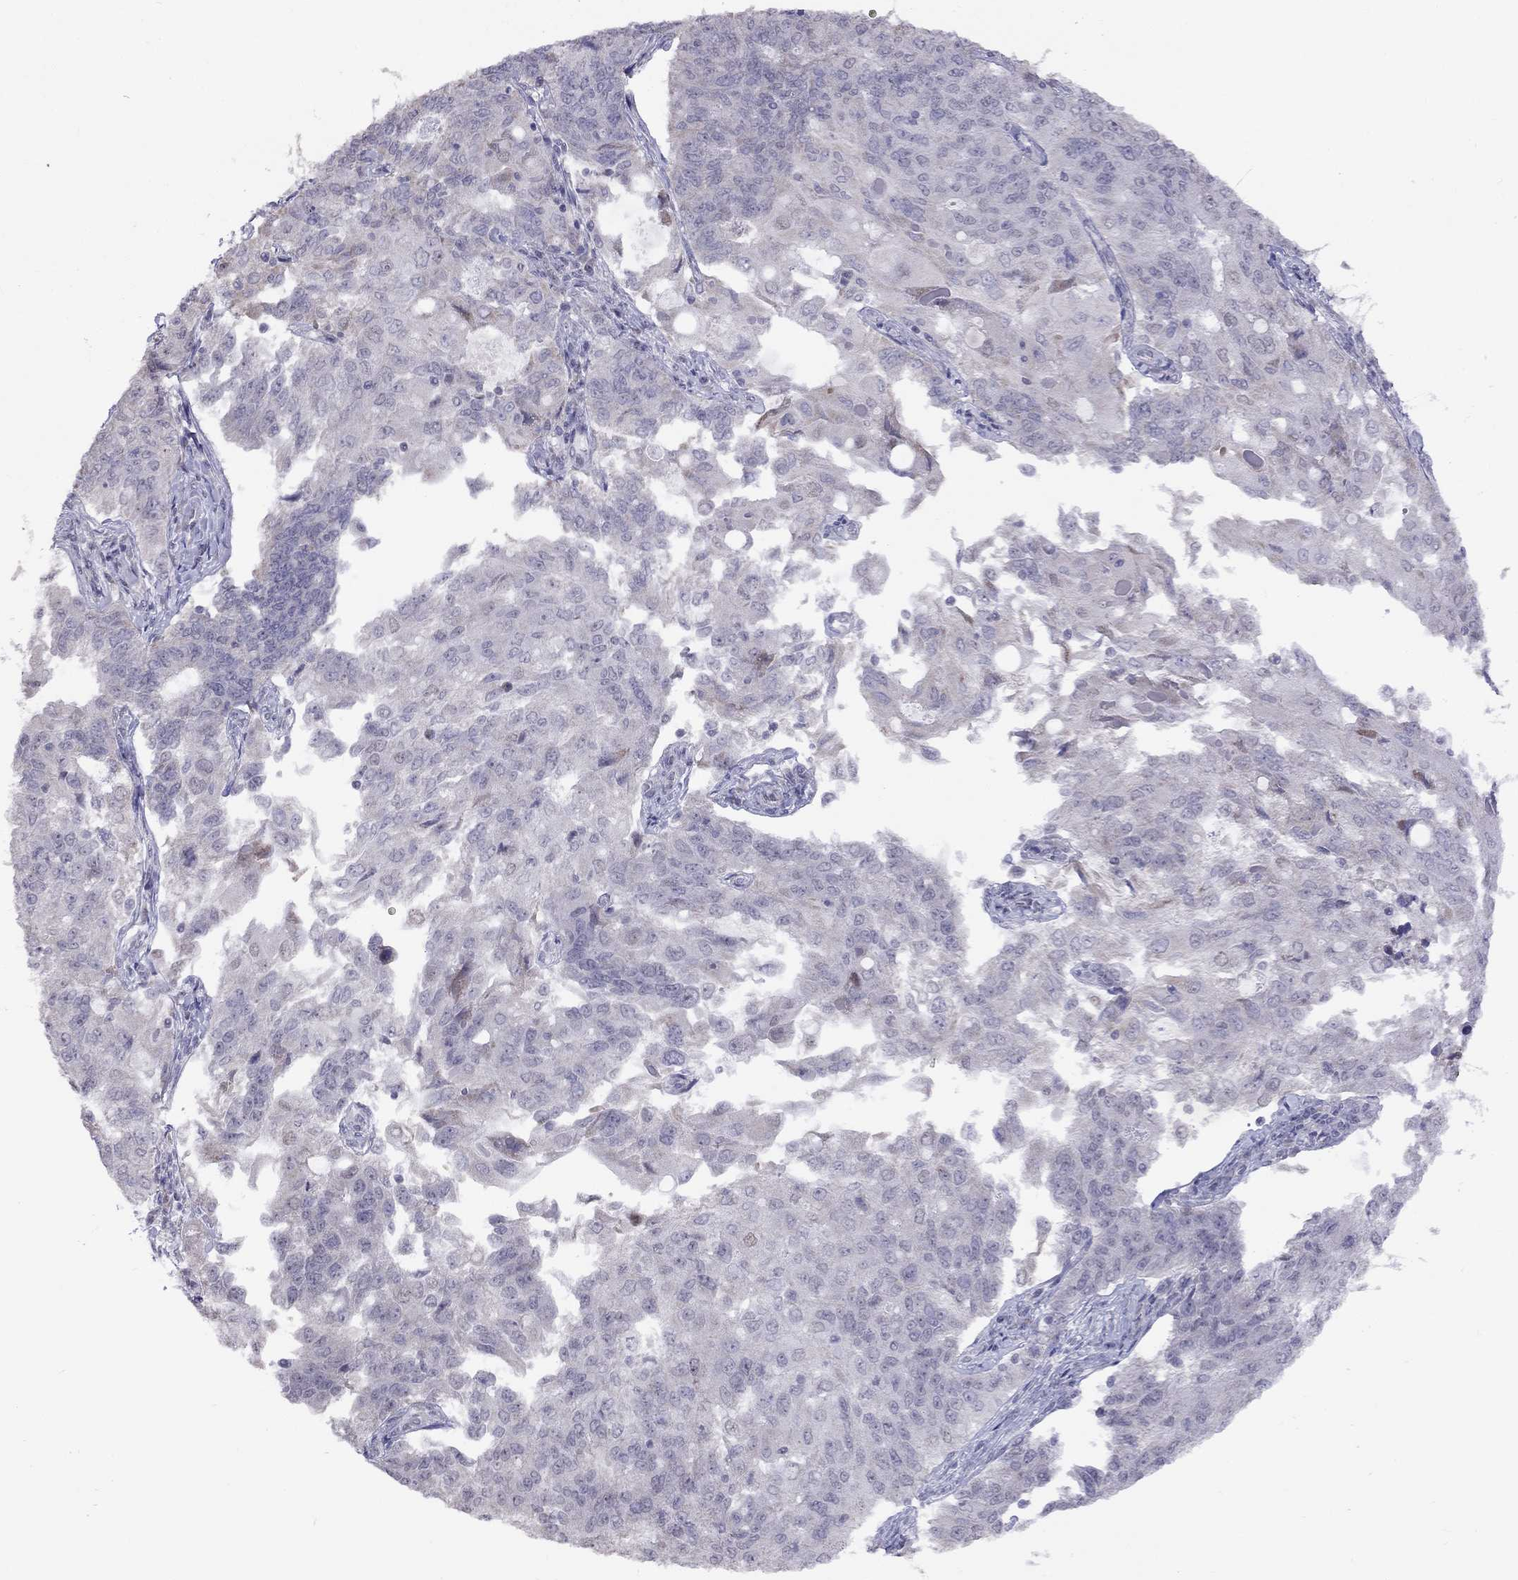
{"staining": {"intensity": "negative", "quantity": "none", "location": "none"}, "tissue": "endometrial cancer", "cell_type": "Tumor cells", "image_type": "cancer", "snomed": [{"axis": "morphology", "description": "Adenocarcinoma, NOS"}, {"axis": "topography", "description": "Endometrium"}], "caption": "The photomicrograph reveals no significant expression in tumor cells of adenocarcinoma (endometrial). (DAB IHC visualized using brightfield microscopy, high magnification).", "gene": "HES5", "patient": {"sex": "female", "age": 43}}